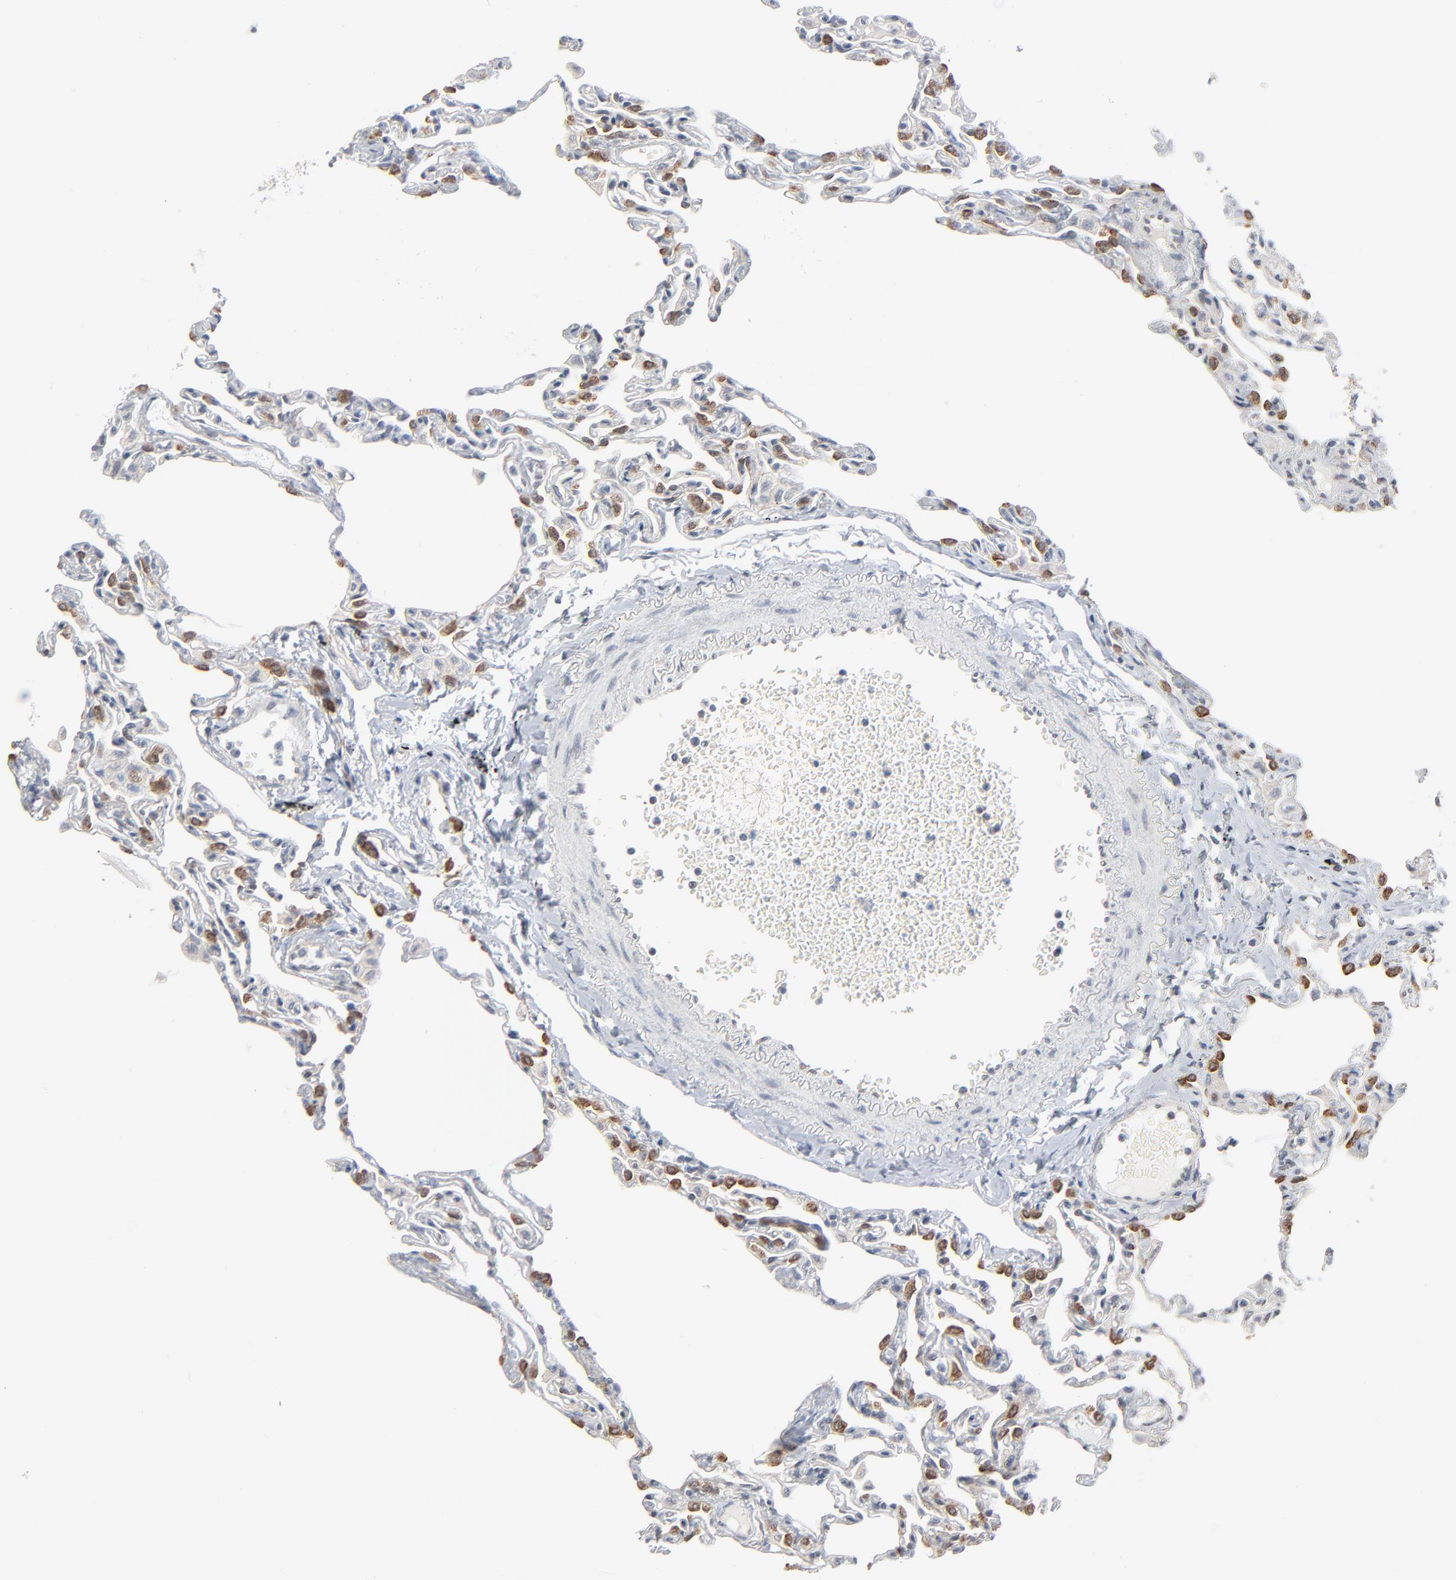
{"staining": {"intensity": "moderate", "quantity": ">75%", "location": "cytoplasmic/membranous"}, "tissue": "lung", "cell_type": "Alveolar cells", "image_type": "normal", "snomed": [{"axis": "morphology", "description": "Normal tissue, NOS"}, {"axis": "topography", "description": "Lung"}], "caption": "Brown immunohistochemical staining in benign human lung exhibits moderate cytoplasmic/membranous staining in about >75% of alveolar cells. (IHC, brightfield microscopy, high magnification).", "gene": "ITPR3", "patient": {"sex": "female", "age": 49}}